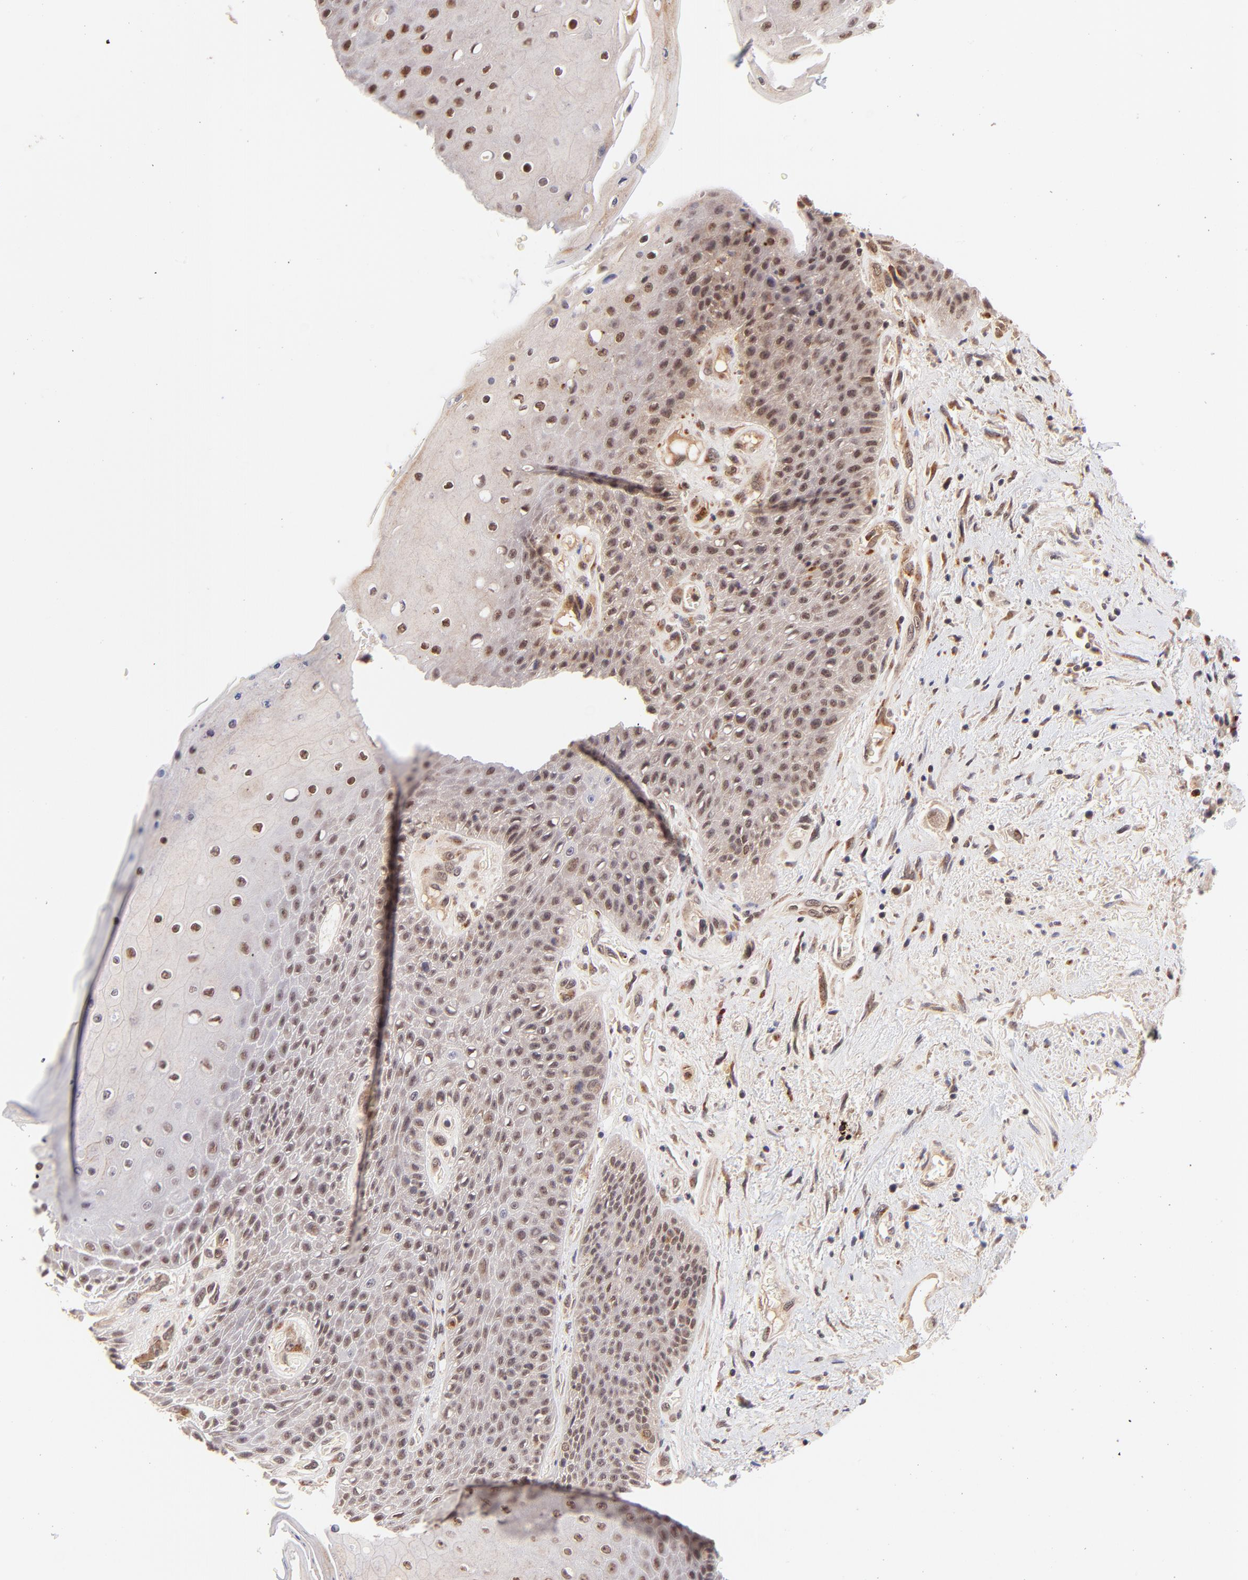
{"staining": {"intensity": "moderate", "quantity": ">75%", "location": "nuclear"}, "tissue": "skin", "cell_type": "Epidermal cells", "image_type": "normal", "snomed": [{"axis": "morphology", "description": "Normal tissue, NOS"}, {"axis": "topography", "description": "Anal"}], "caption": "An immunohistochemistry (IHC) histopathology image of benign tissue is shown. Protein staining in brown shows moderate nuclear positivity in skin within epidermal cells.", "gene": "MED12", "patient": {"sex": "female", "age": 46}}